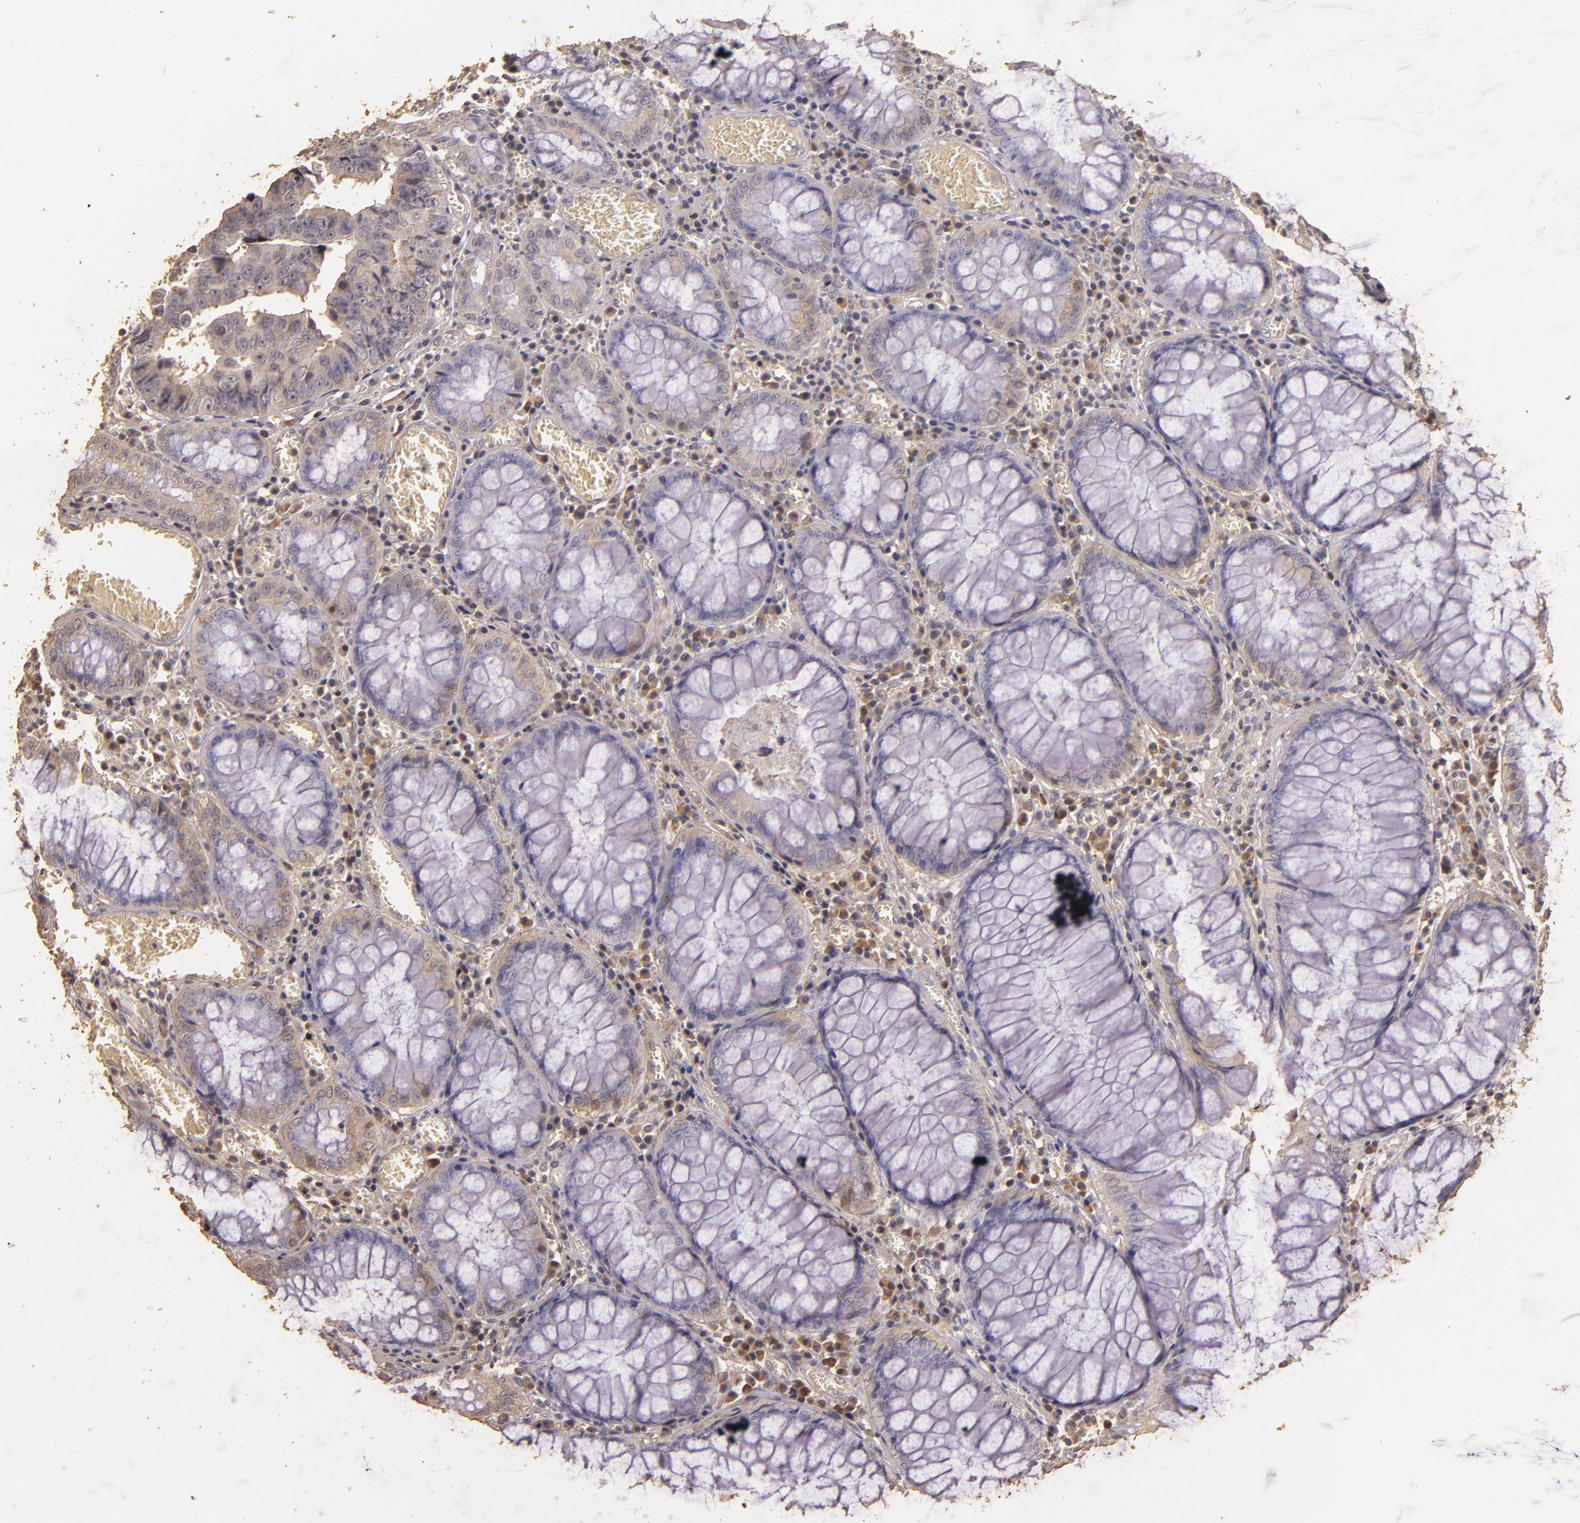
{"staining": {"intensity": "weak", "quantity": "<25%", "location": "cytoplasmic/membranous,nuclear"}, "tissue": "colorectal cancer", "cell_type": "Tumor cells", "image_type": "cancer", "snomed": [{"axis": "morphology", "description": "Adenocarcinoma, NOS"}, {"axis": "topography", "description": "Rectum"}], "caption": "High power microscopy photomicrograph of an IHC micrograph of colorectal adenocarcinoma, revealing no significant expression in tumor cells.", "gene": "BCL2L13", "patient": {"sex": "female", "age": 98}}